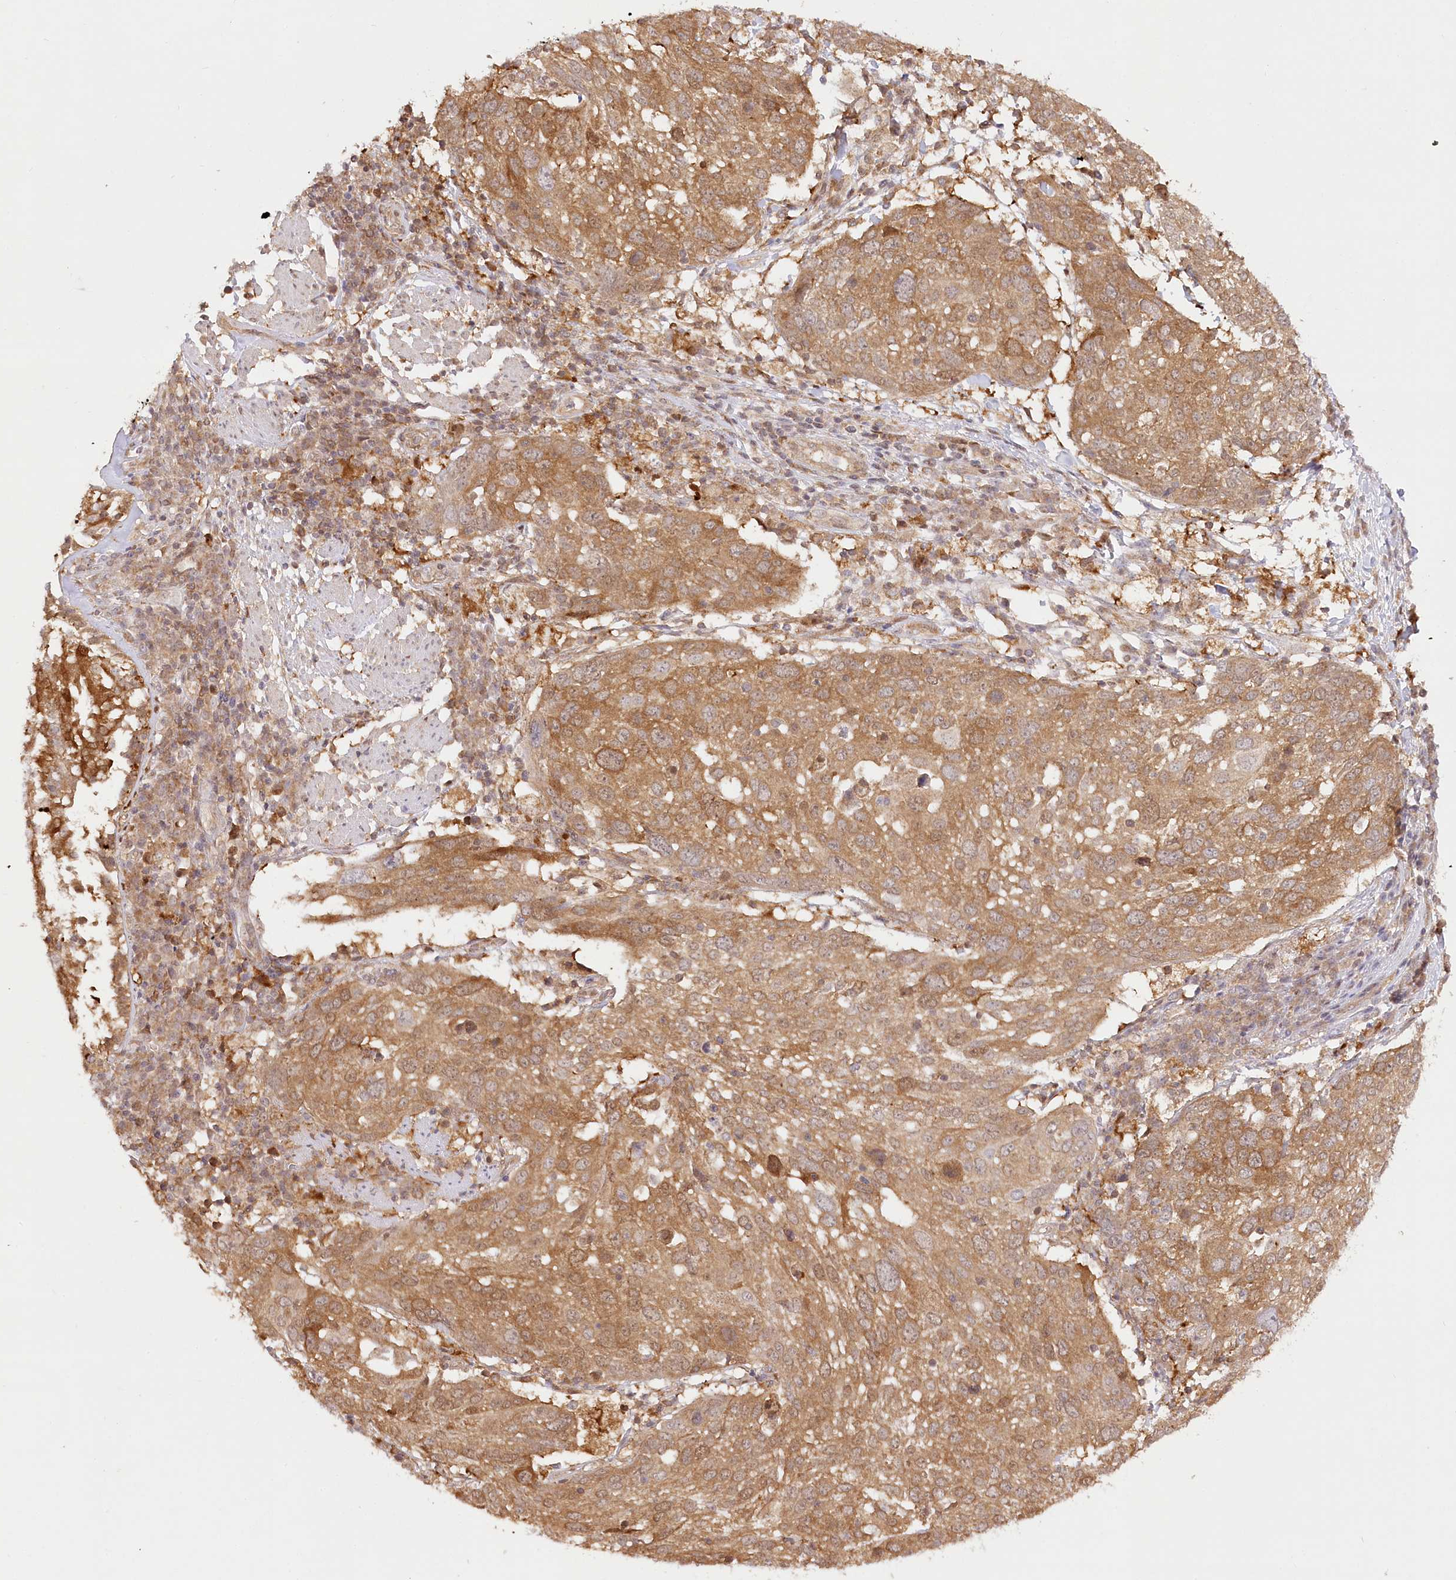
{"staining": {"intensity": "moderate", "quantity": ">75%", "location": "cytoplasmic/membranous"}, "tissue": "lung cancer", "cell_type": "Tumor cells", "image_type": "cancer", "snomed": [{"axis": "morphology", "description": "Squamous cell carcinoma, NOS"}, {"axis": "topography", "description": "Lung"}], "caption": "High-magnification brightfield microscopy of lung cancer stained with DAB (3,3'-diaminobenzidine) (brown) and counterstained with hematoxylin (blue). tumor cells exhibit moderate cytoplasmic/membranous positivity is appreciated in about>75% of cells.", "gene": "INPP4B", "patient": {"sex": "male", "age": 65}}